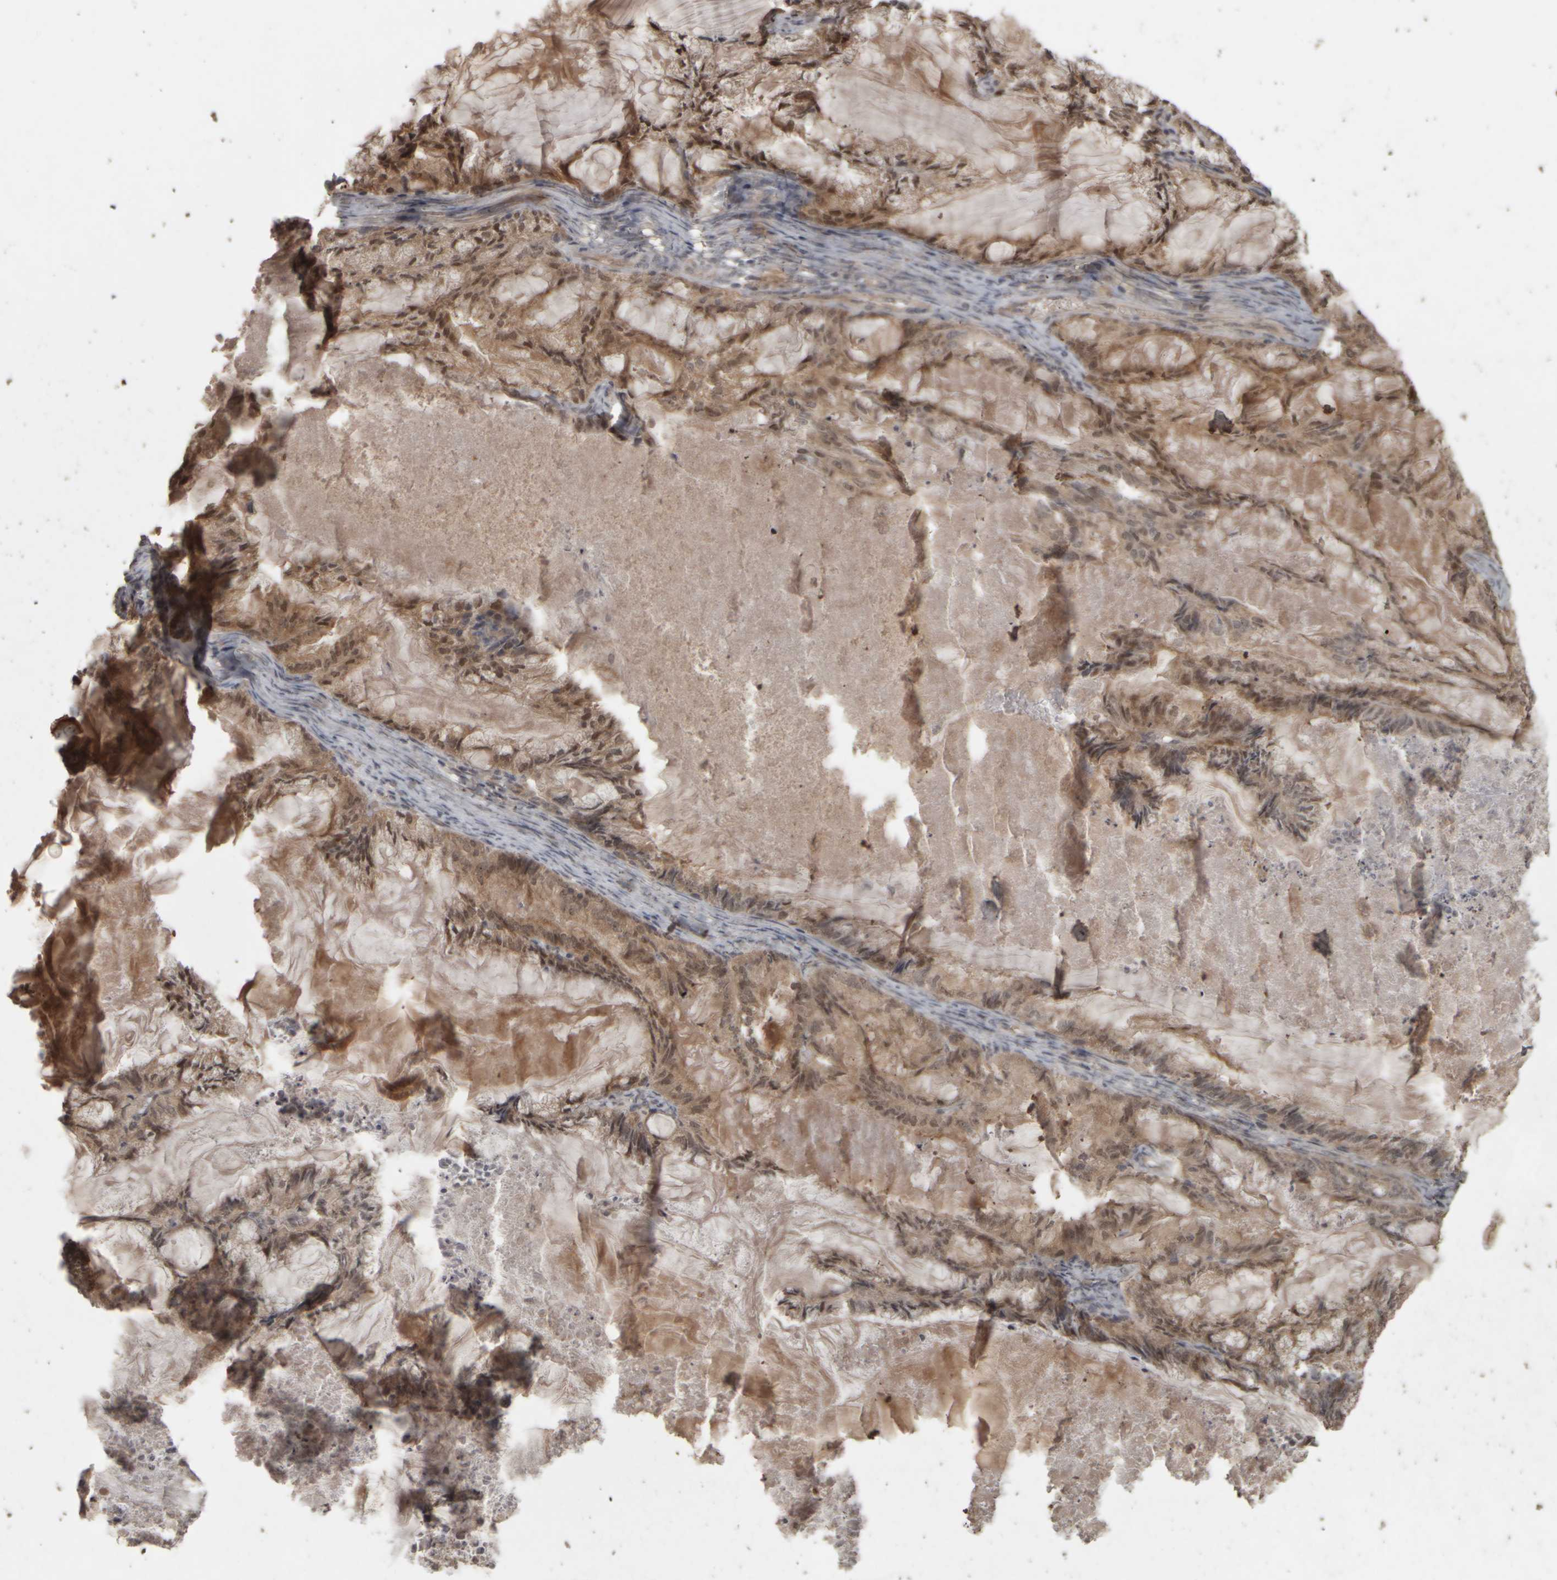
{"staining": {"intensity": "moderate", "quantity": ">75%", "location": "cytoplasmic/membranous"}, "tissue": "endometrial cancer", "cell_type": "Tumor cells", "image_type": "cancer", "snomed": [{"axis": "morphology", "description": "Adenocarcinoma, NOS"}, {"axis": "topography", "description": "Endometrium"}], "caption": "Brown immunohistochemical staining in adenocarcinoma (endometrial) exhibits moderate cytoplasmic/membranous positivity in about >75% of tumor cells.", "gene": "ACO1", "patient": {"sex": "female", "age": 86}}